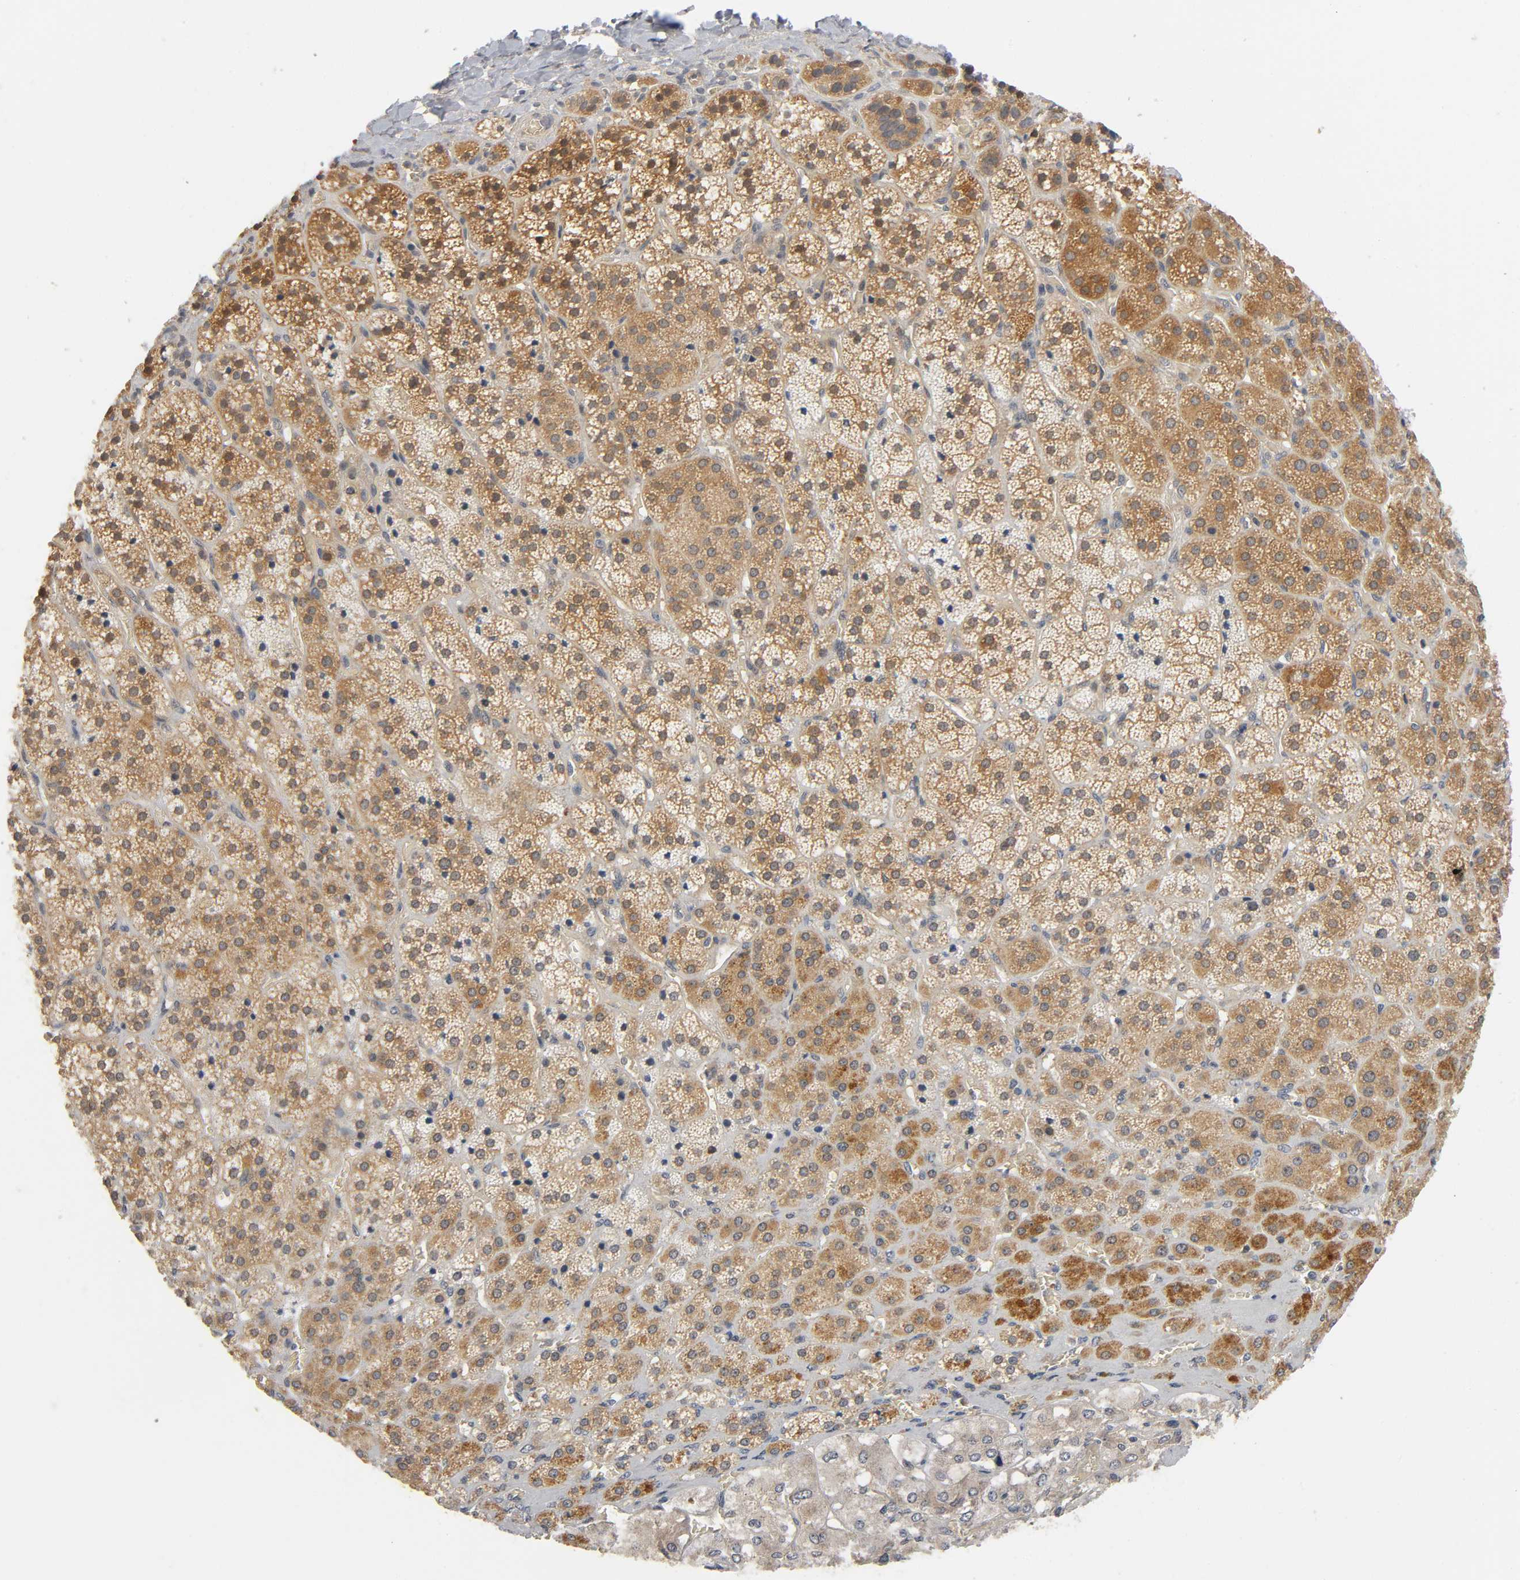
{"staining": {"intensity": "moderate", "quantity": ">75%", "location": "cytoplasmic/membranous,nuclear"}, "tissue": "adrenal gland", "cell_type": "Glandular cells", "image_type": "normal", "snomed": [{"axis": "morphology", "description": "Normal tissue, NOS"}, {"axis": "topography", "description": "Adrenal gland"}], "caption": "Immunohistochemistry (IHC) photomicrograph of unremarkable human adrenal gland stained for a protein (brown), which exhibits medium levels of moderate cytoplasmic/membranous,nuclear staining in approximately >75% of glandular cells.", "gene": "MAPK8", "patient": {"sex": "female", "age": 71}}